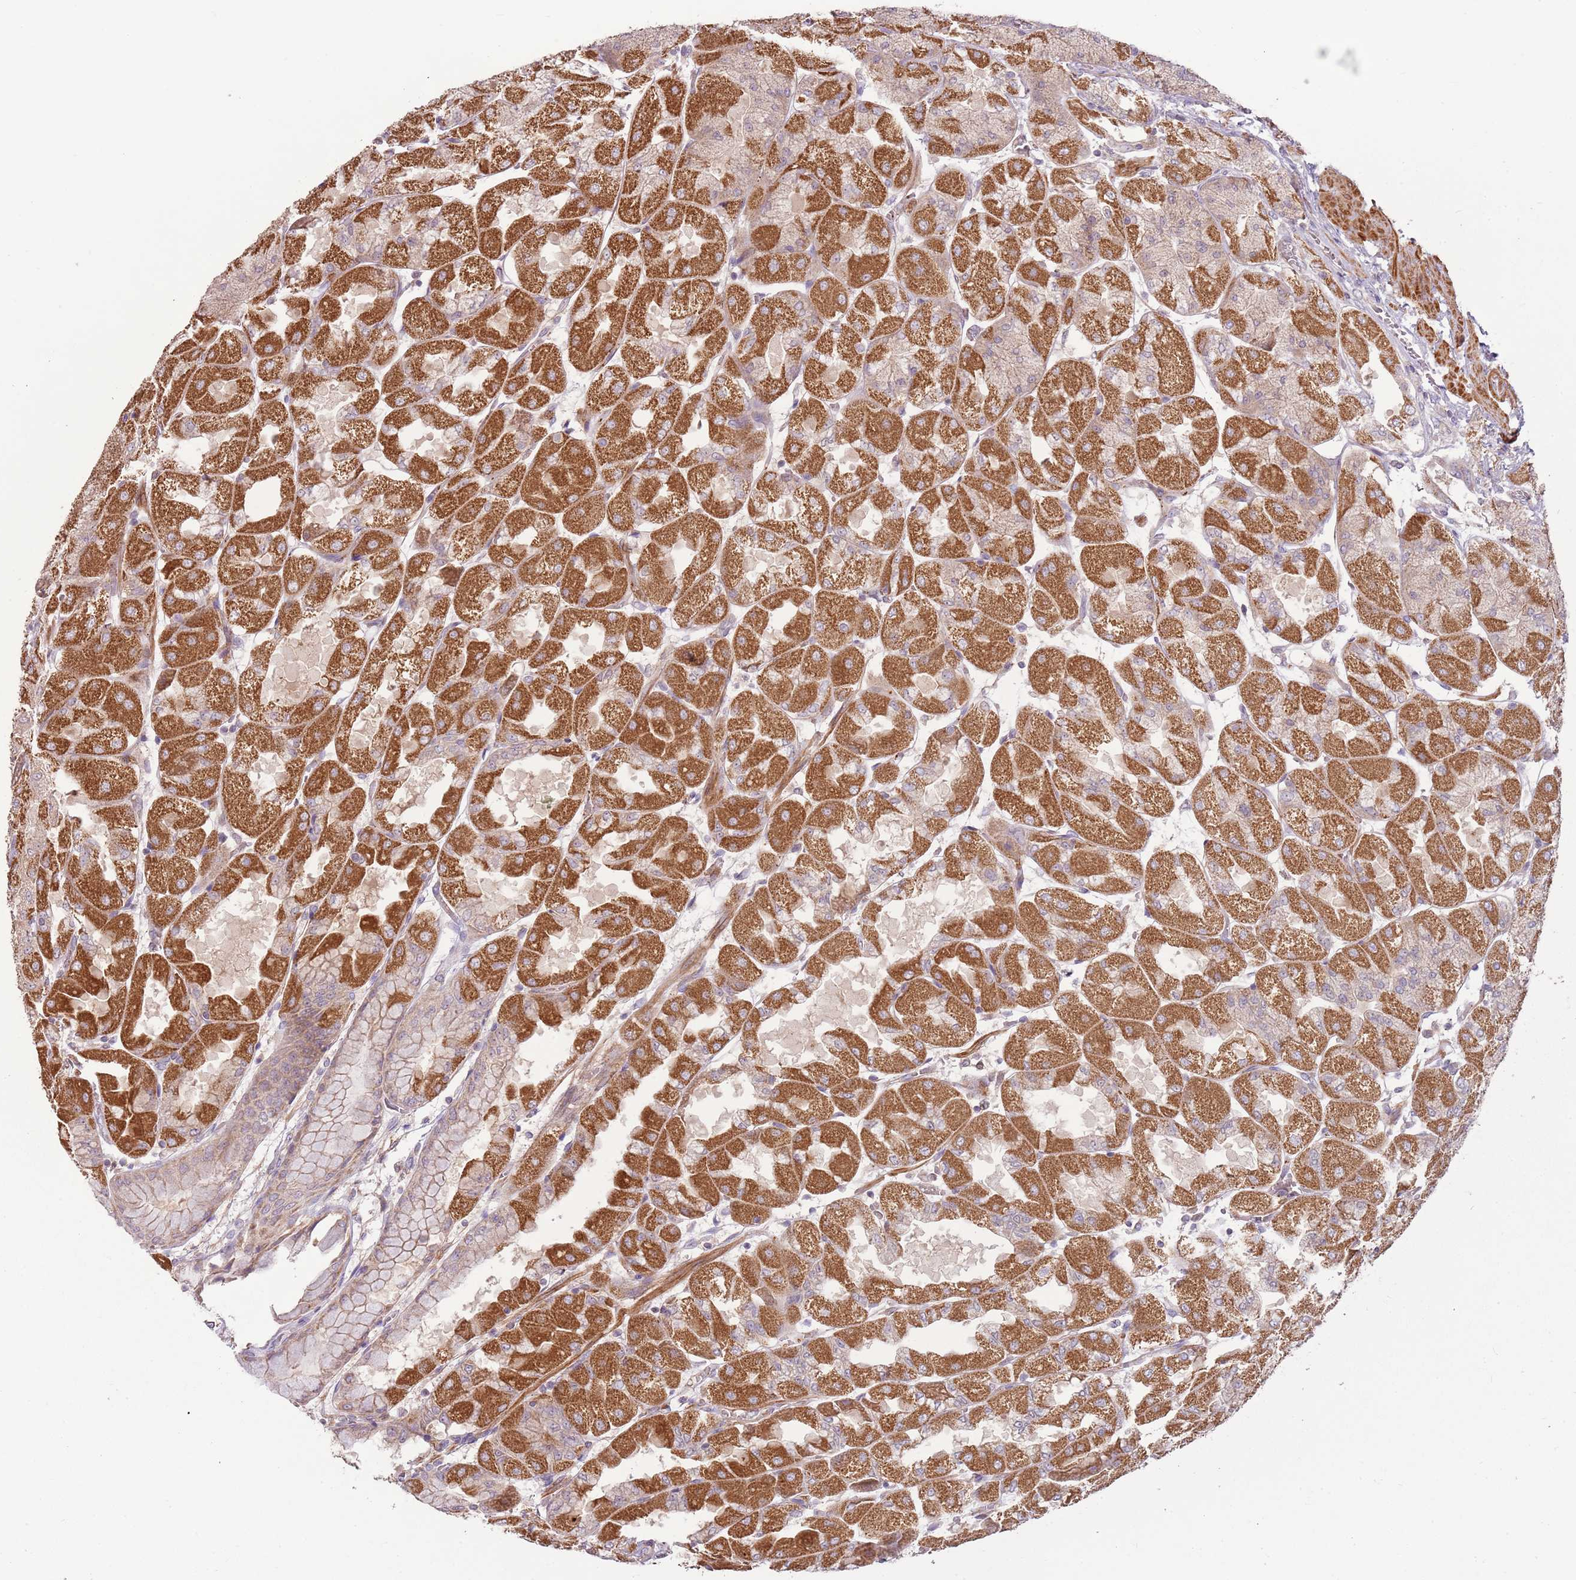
{"staining": {"intensity": "strong", "quantity": "25%-75%", "location": "cytoplasmic/membranous"}, "tissue": "stomach", "cell_type": "Glandular cells", "image_type": "normal", "snomed": [{"axis": "morphology", "description": "Normal tissue, NOS"}, {"axis": "topography", "description": "Stomach"}], "caption": "Protein staining reveals strong cytoplasmic/membranous staining in approximately 25%-75% of glandular cells in normal stomach.", "gene": "DTD2", "patient": {"sex": "female", "age": 61}}